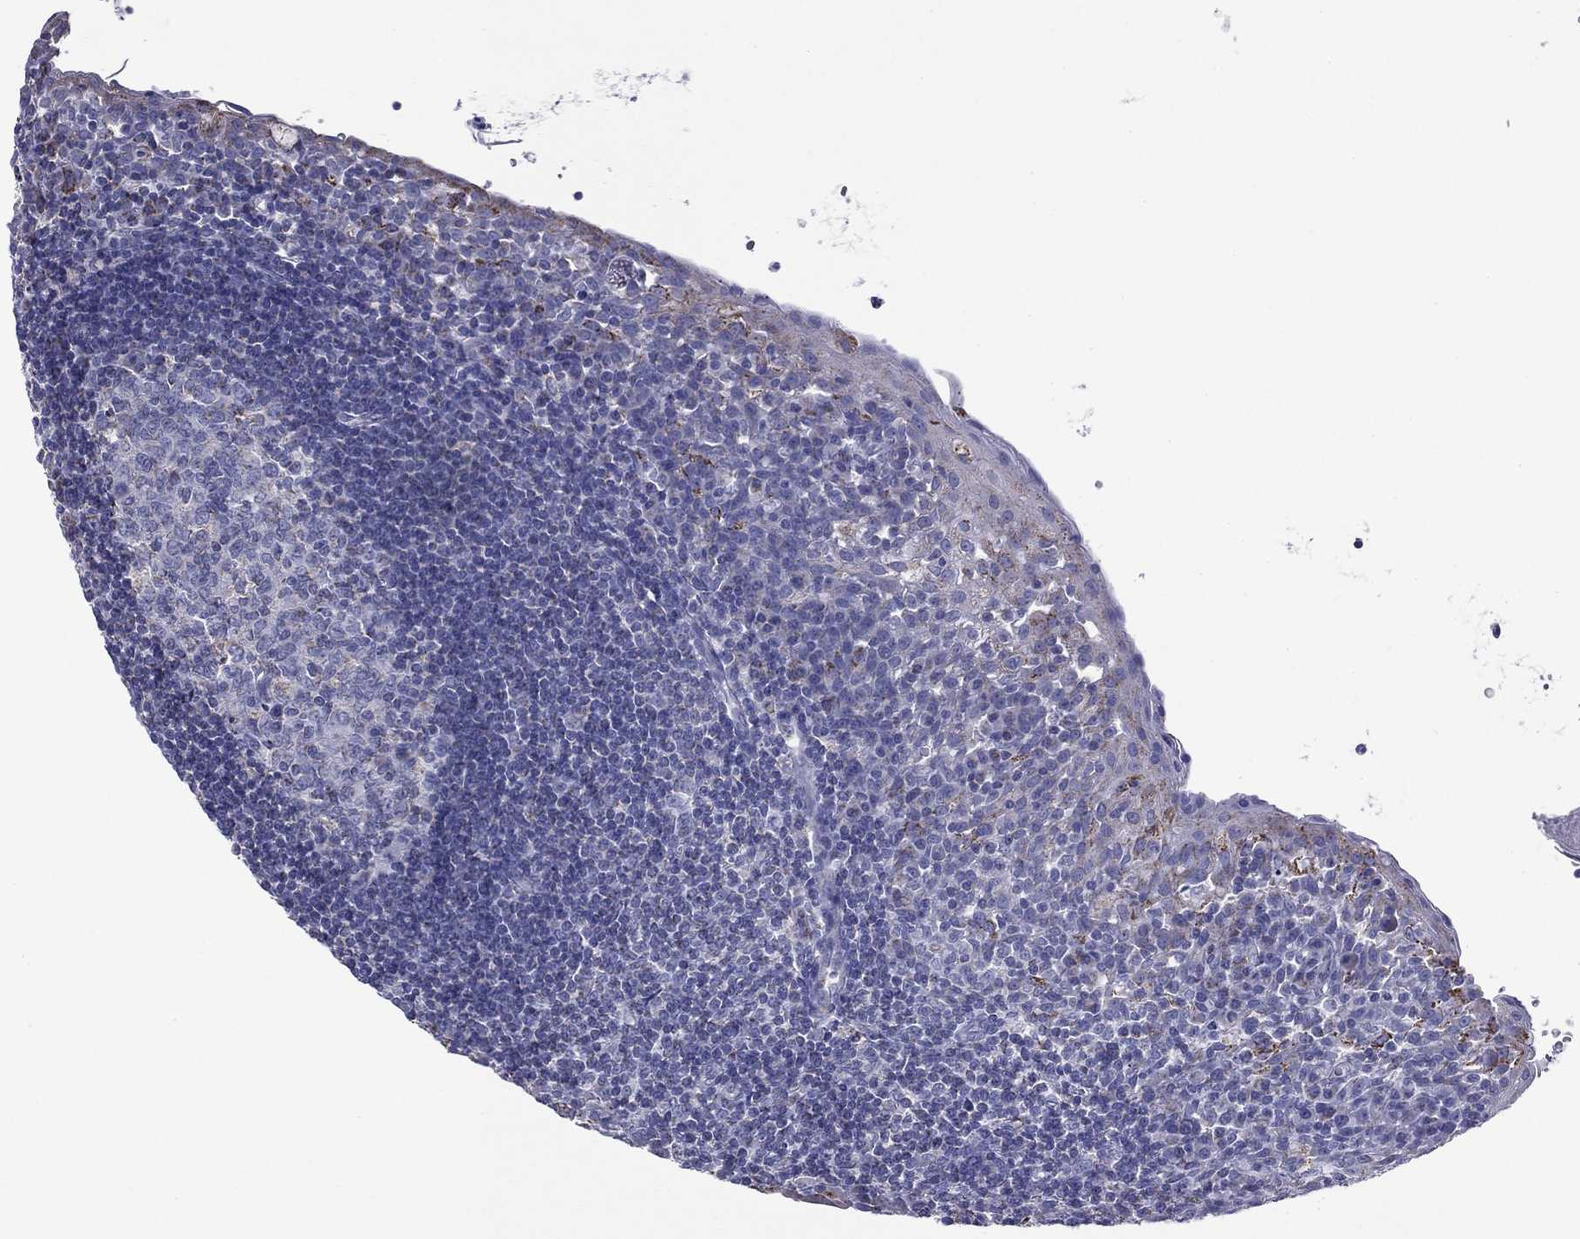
{"staining": {"intensity": "negative", "quantity": "none", "location": "none"}, "tissue": "tonsil", "cell_type": "Germinal center cells", "image_type": "normal", "snomed": [{"axis": "morphology", "description": "Normal tissue, NOS"}, {"axis": "topography", "description": "Tonsil"}], "caption": "IHC photomicrograph of normal tonsil: tonsil stained with DAB (3,3'-diaminobenzidine) exhibits no significant protein staining in germinal center cells.", "gene": "ACADSB", "patient": {"sex": "female", "age": 13}}